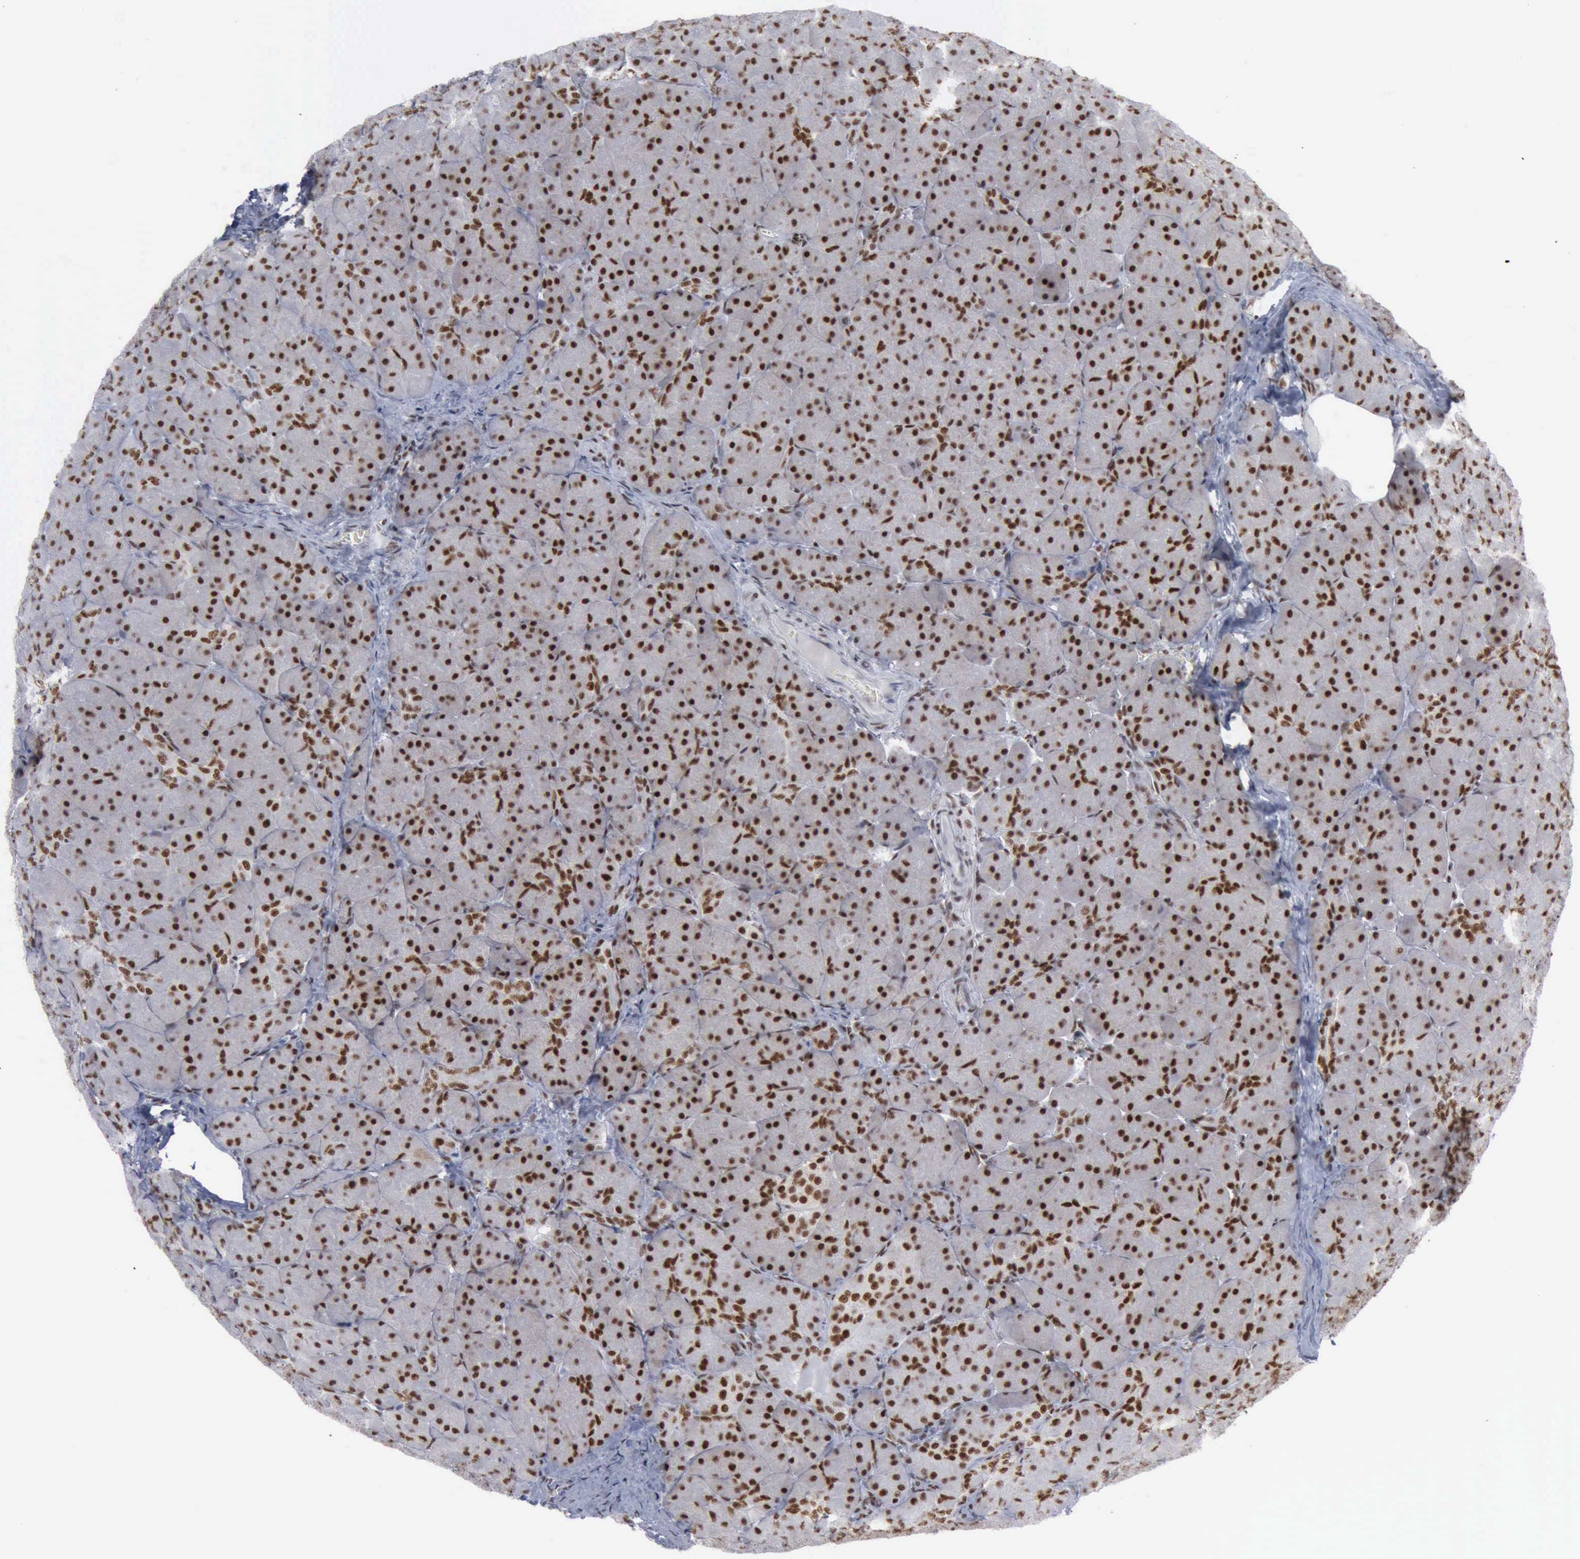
{"staining": {"intensity": "strong", "quantity": ">75%", "location": "nuclear"}, "tissue": "pancreas", "cell_type": "Exocrine glandular cells", "image_type": "normal", "snomed": [{"axis": "morphology", "description": "Normal tissue, NOS"}, {"axis": "topography", "description": "Pancreas"}], "caption": "A brown stain shows strong nuclear staining of a protein in exocrine glandular cells of benign human pancreas. The protein of interest is shown in brown color, while the nuclei are stained blue.", "gene": "XPA", "patient": {"sex": "male", "age": 66}}